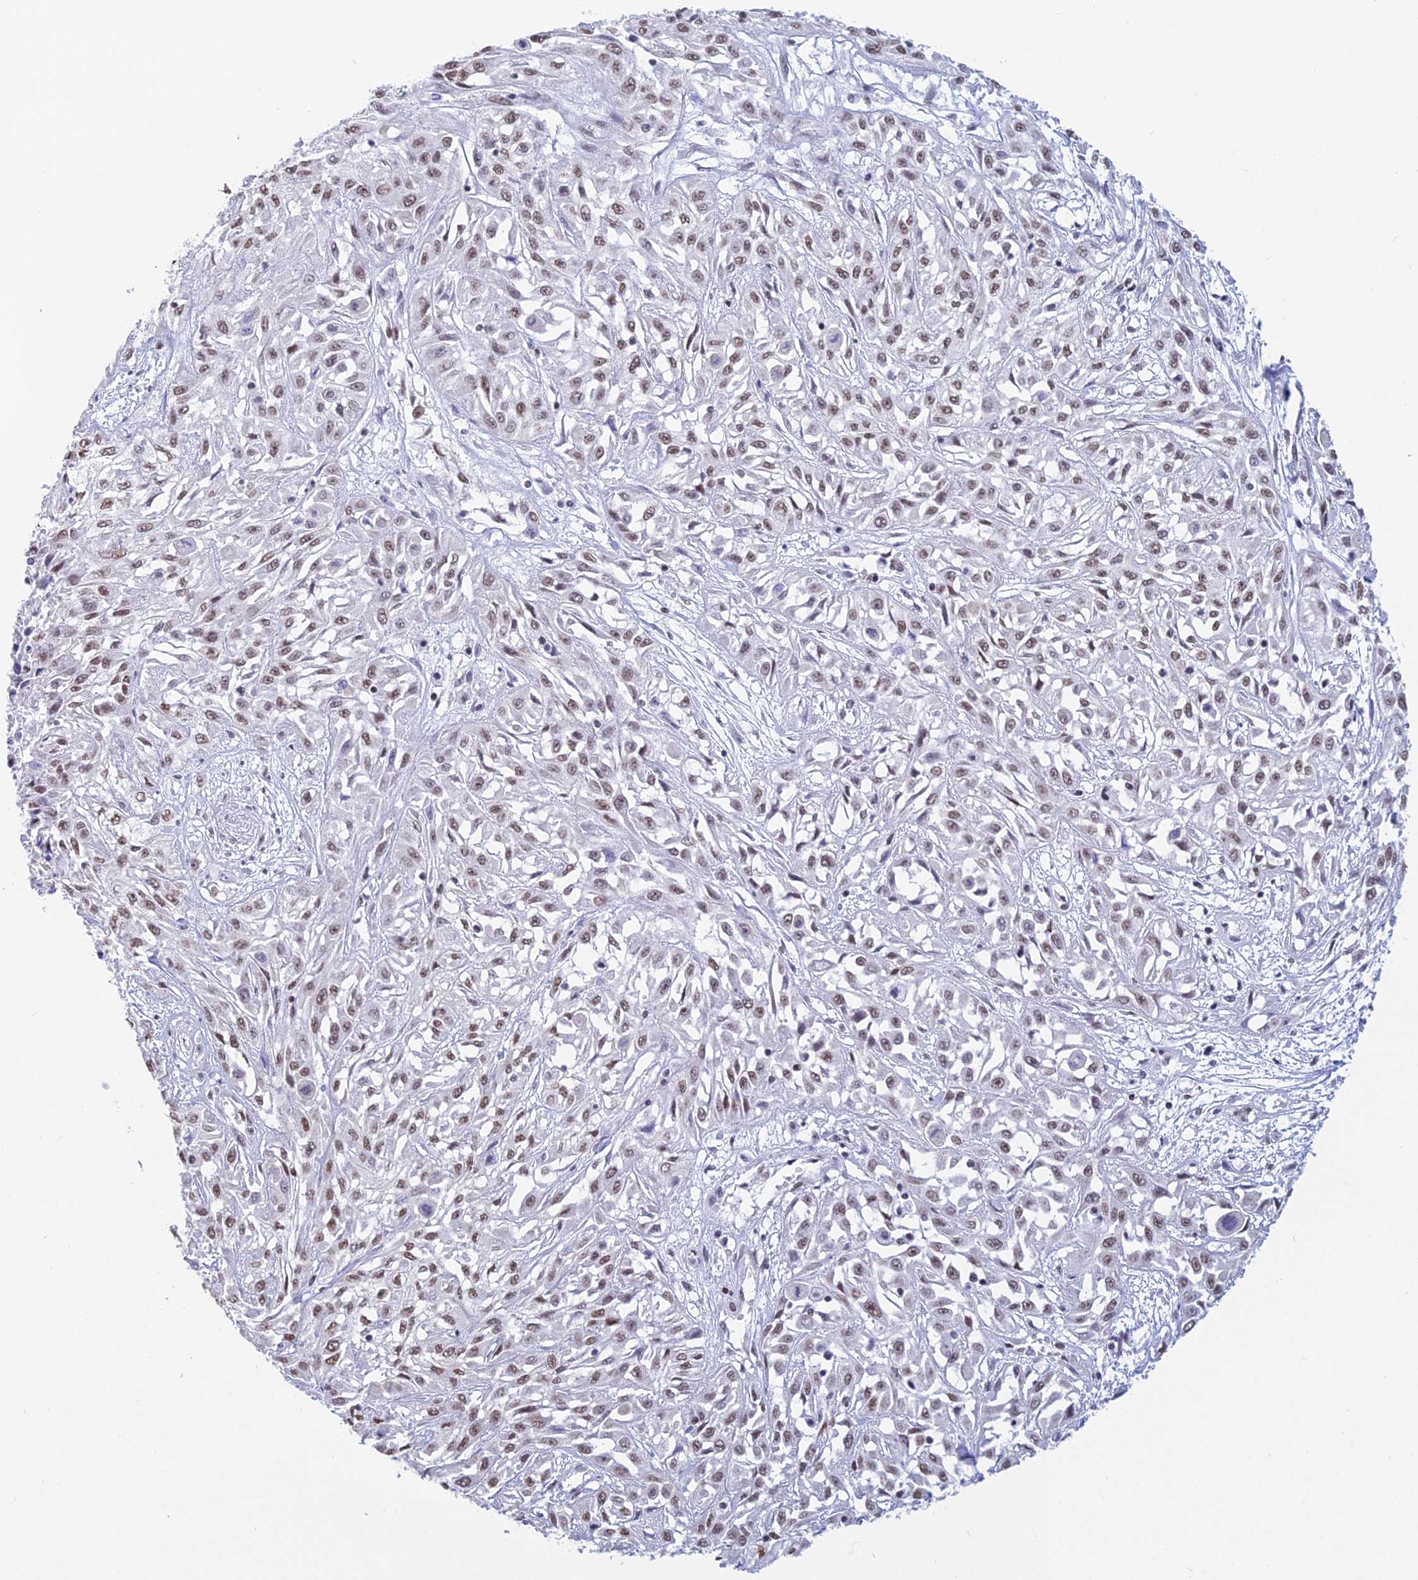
{"staining": {"intensity": "moderate", "quantity": ">75%", "location": "nuclear"}, "tissue": "skin cancer", "cell_type": "Tumor cells", "image_type": "cancer", "snomed": [{"axis": "morphology", "description": "Squamous cell carcinoma, NOS"}, {"axis": "morphology", "description": "Squamous cell carcinoma, metastatic, NOS"}, {"axis": "topography", "description": "Skin"}, {"axis": "topography", "description": "Lymph node"}], "caption": "Protein staining shows moderate nuclear staining in about >75% of tumor cells in skin cancer.", "gene": "CDC26", "patient": {"sex": "male", "age": 75}}